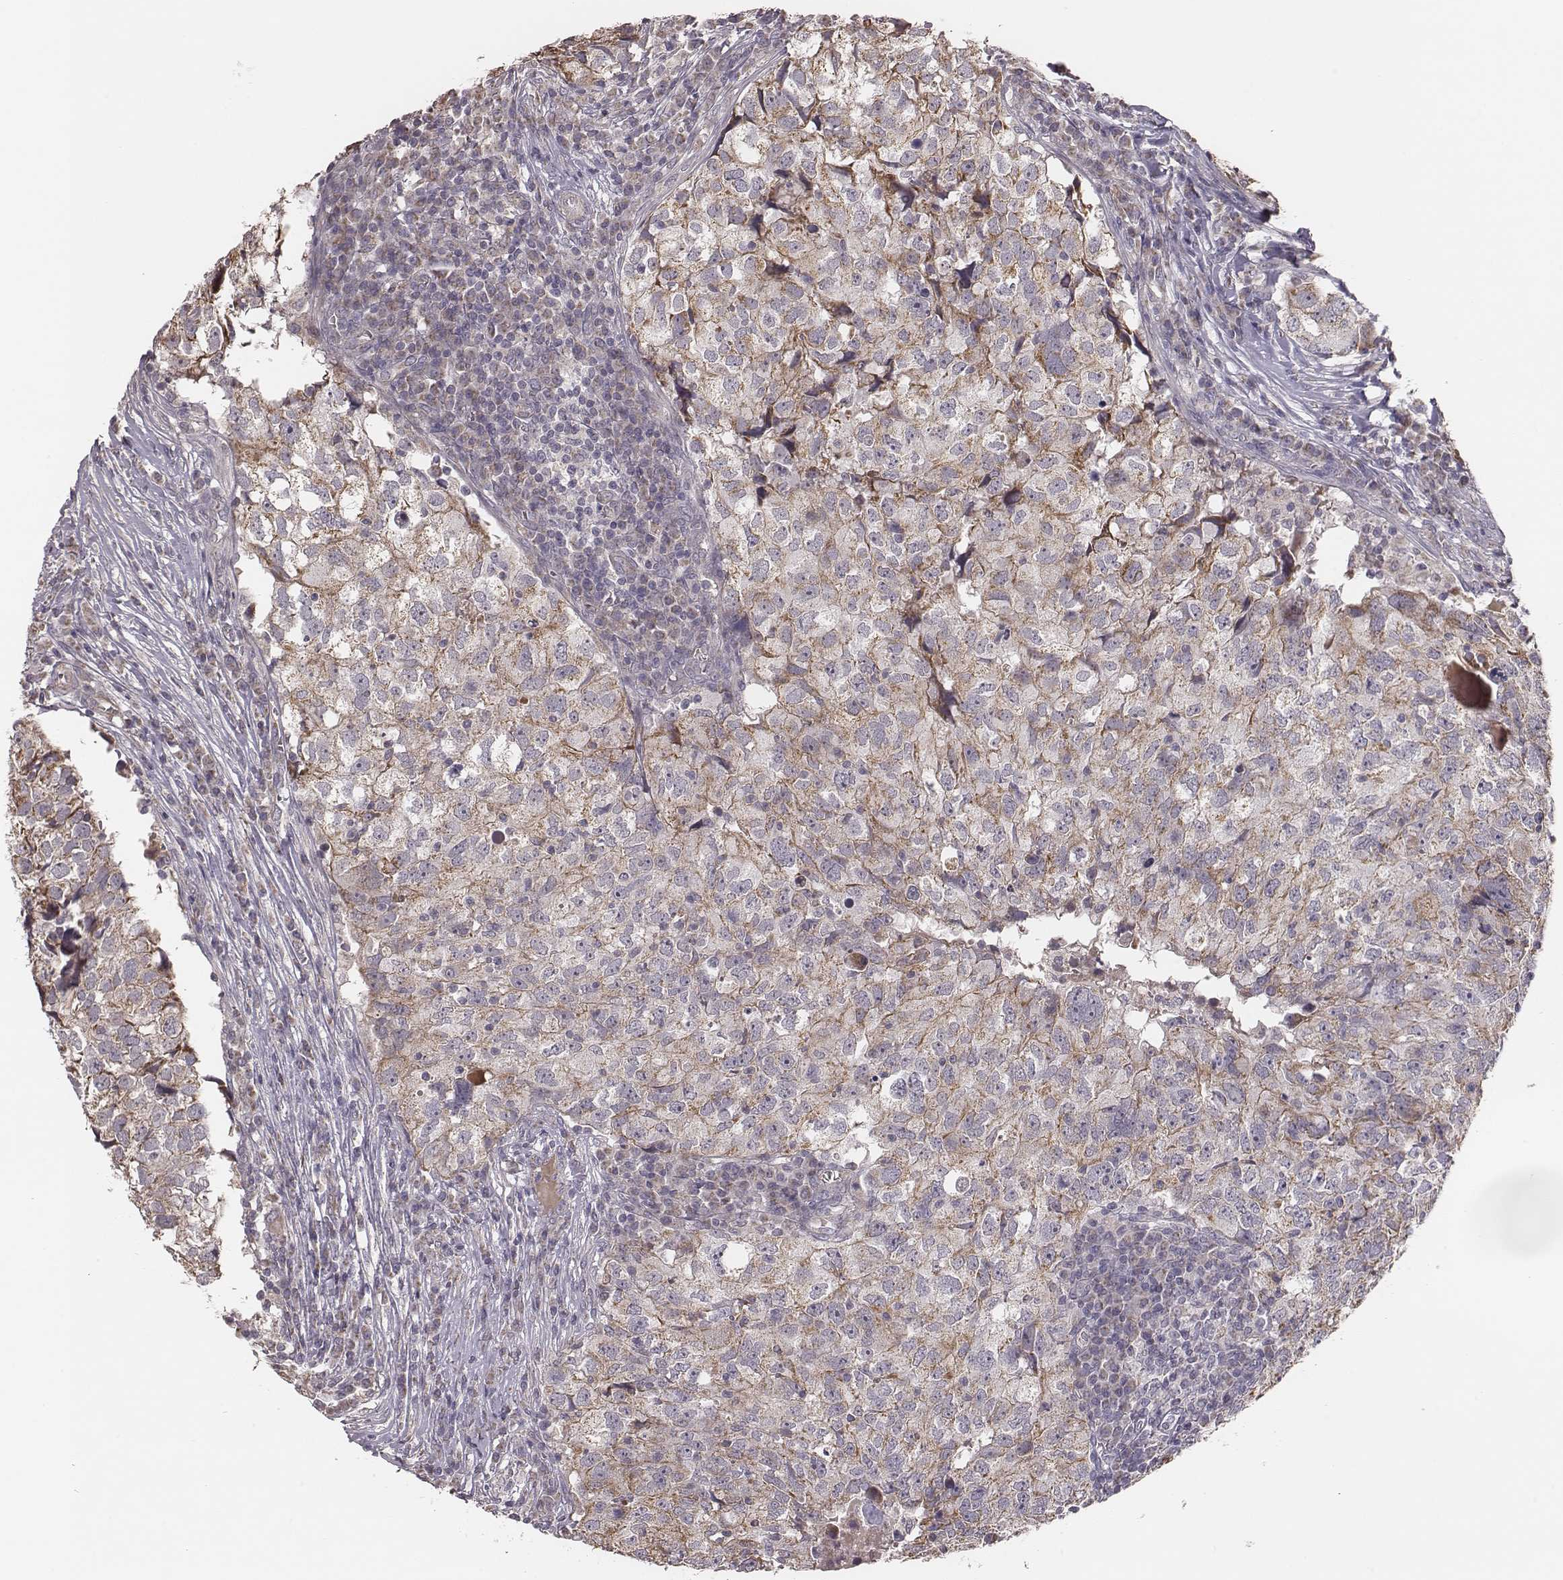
{"staining": {"intensity": "weak", "quantity": "25%-75%", "location": "cytoplasmic/membranous"}, "tissue": "breast cancer", "cell_type": "Tumor cells", "image_type": "cancer", "snomed": [{"axis": "morphology", "description": "Duct carcinoma"}, {"axis": "topography", "description": "Breast"}], "caption": "The immunohistochemical stain shows weak cytoplasmic/membranous expression in tumor cells of breast cancer tissue. The protein is shown in brown color, while the nuclei are stained blue.", "gene": "HAVCR1", "patient": {"sex": "female", "age": 30}}